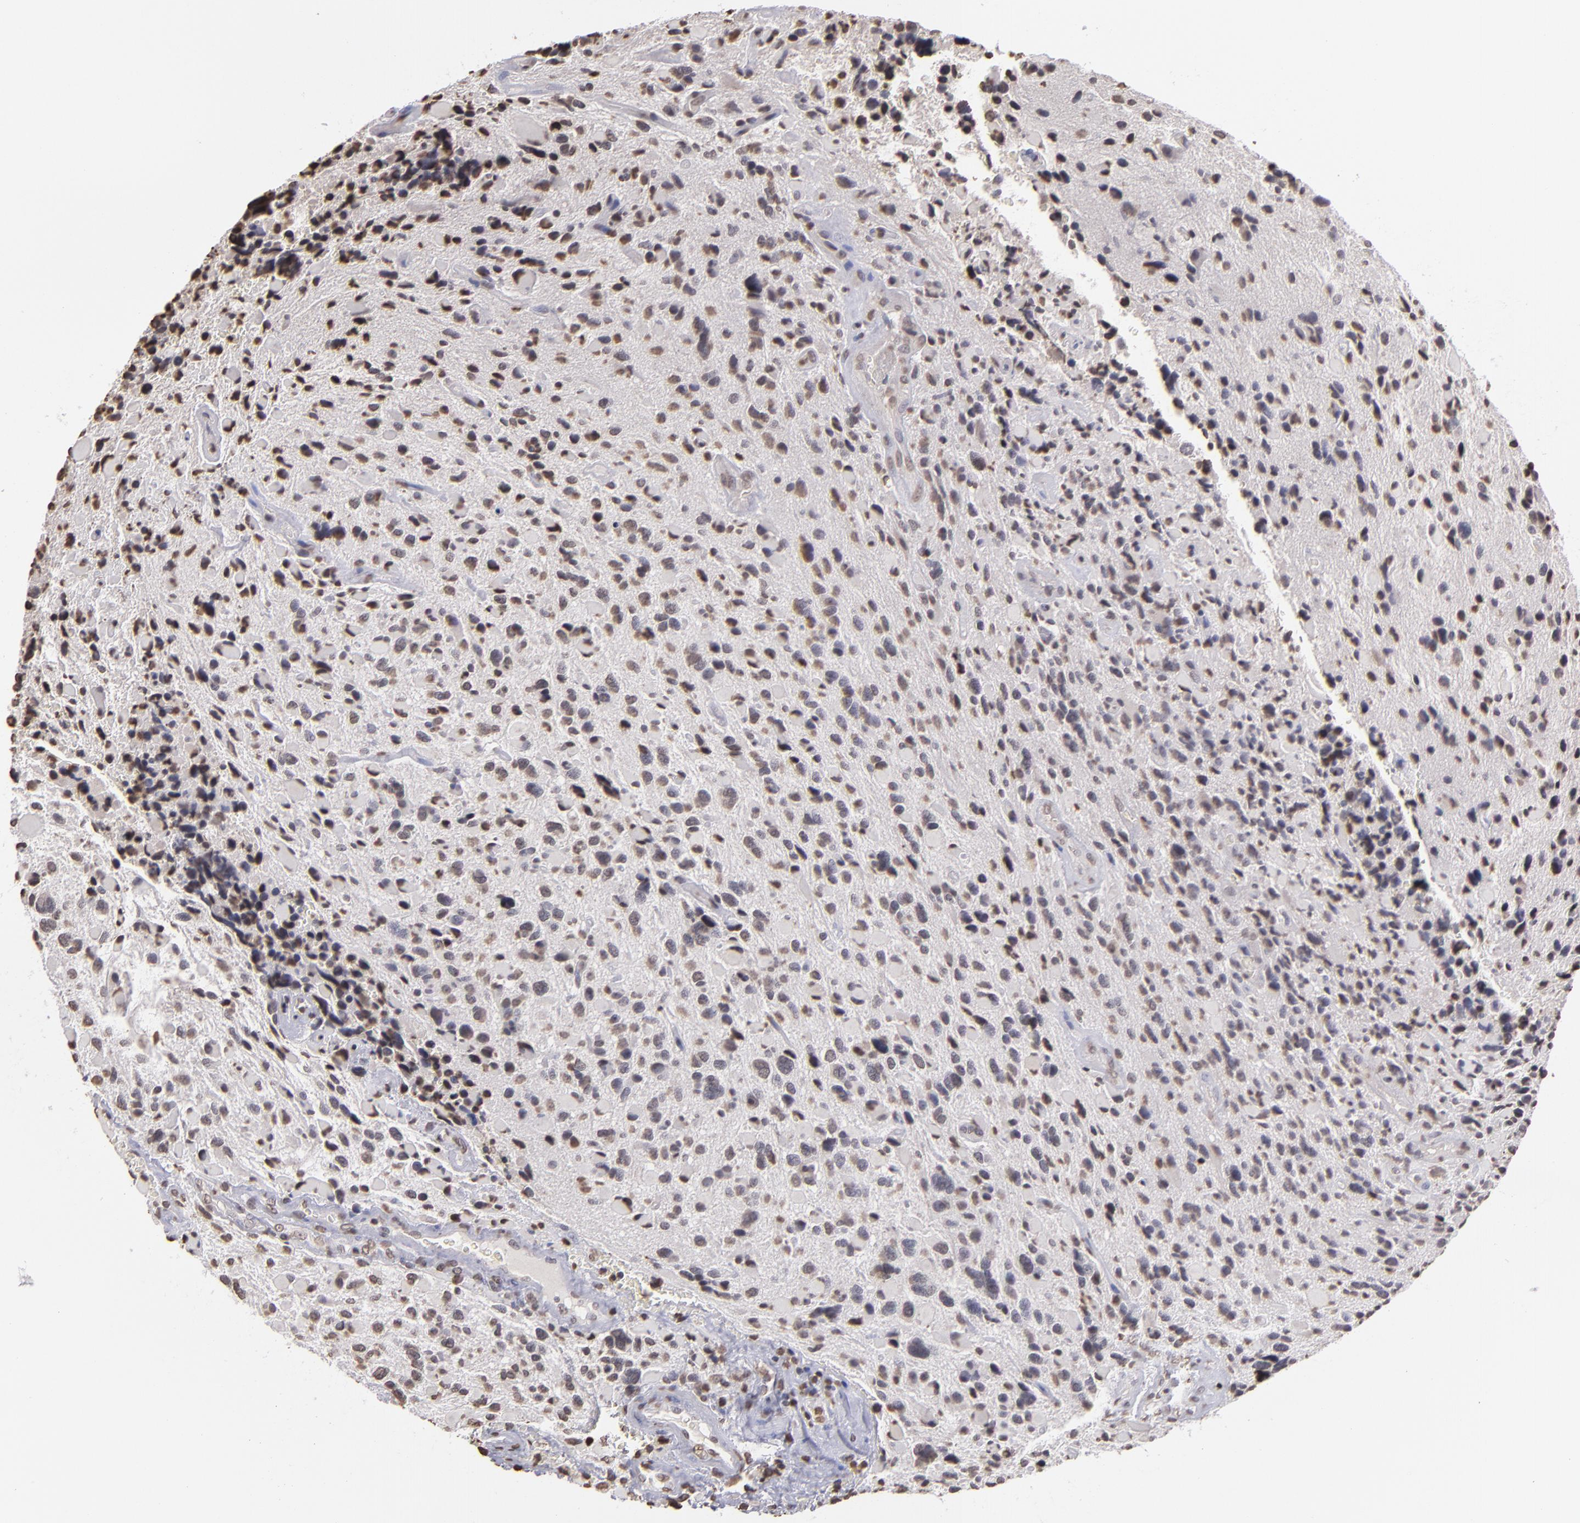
{"staining": {"intensity": "moderate", "quantity": "25%-75%", "location": "nuclear"}, "tissue": "glioma", "cell_type": "Tumor cells", "image_type": "cancer", "snomed": [{"axis": "morphology", "description": "Glioma, malignant, High grade"}, {"axis": "topography", "description": "Brain"}], "caption": "Moderate nuclear positivity is appreciated in about 25%-75% of tumor cells in glioma.", "gene": "LBX1", "patient": {"sex": "female", "age": 37}}